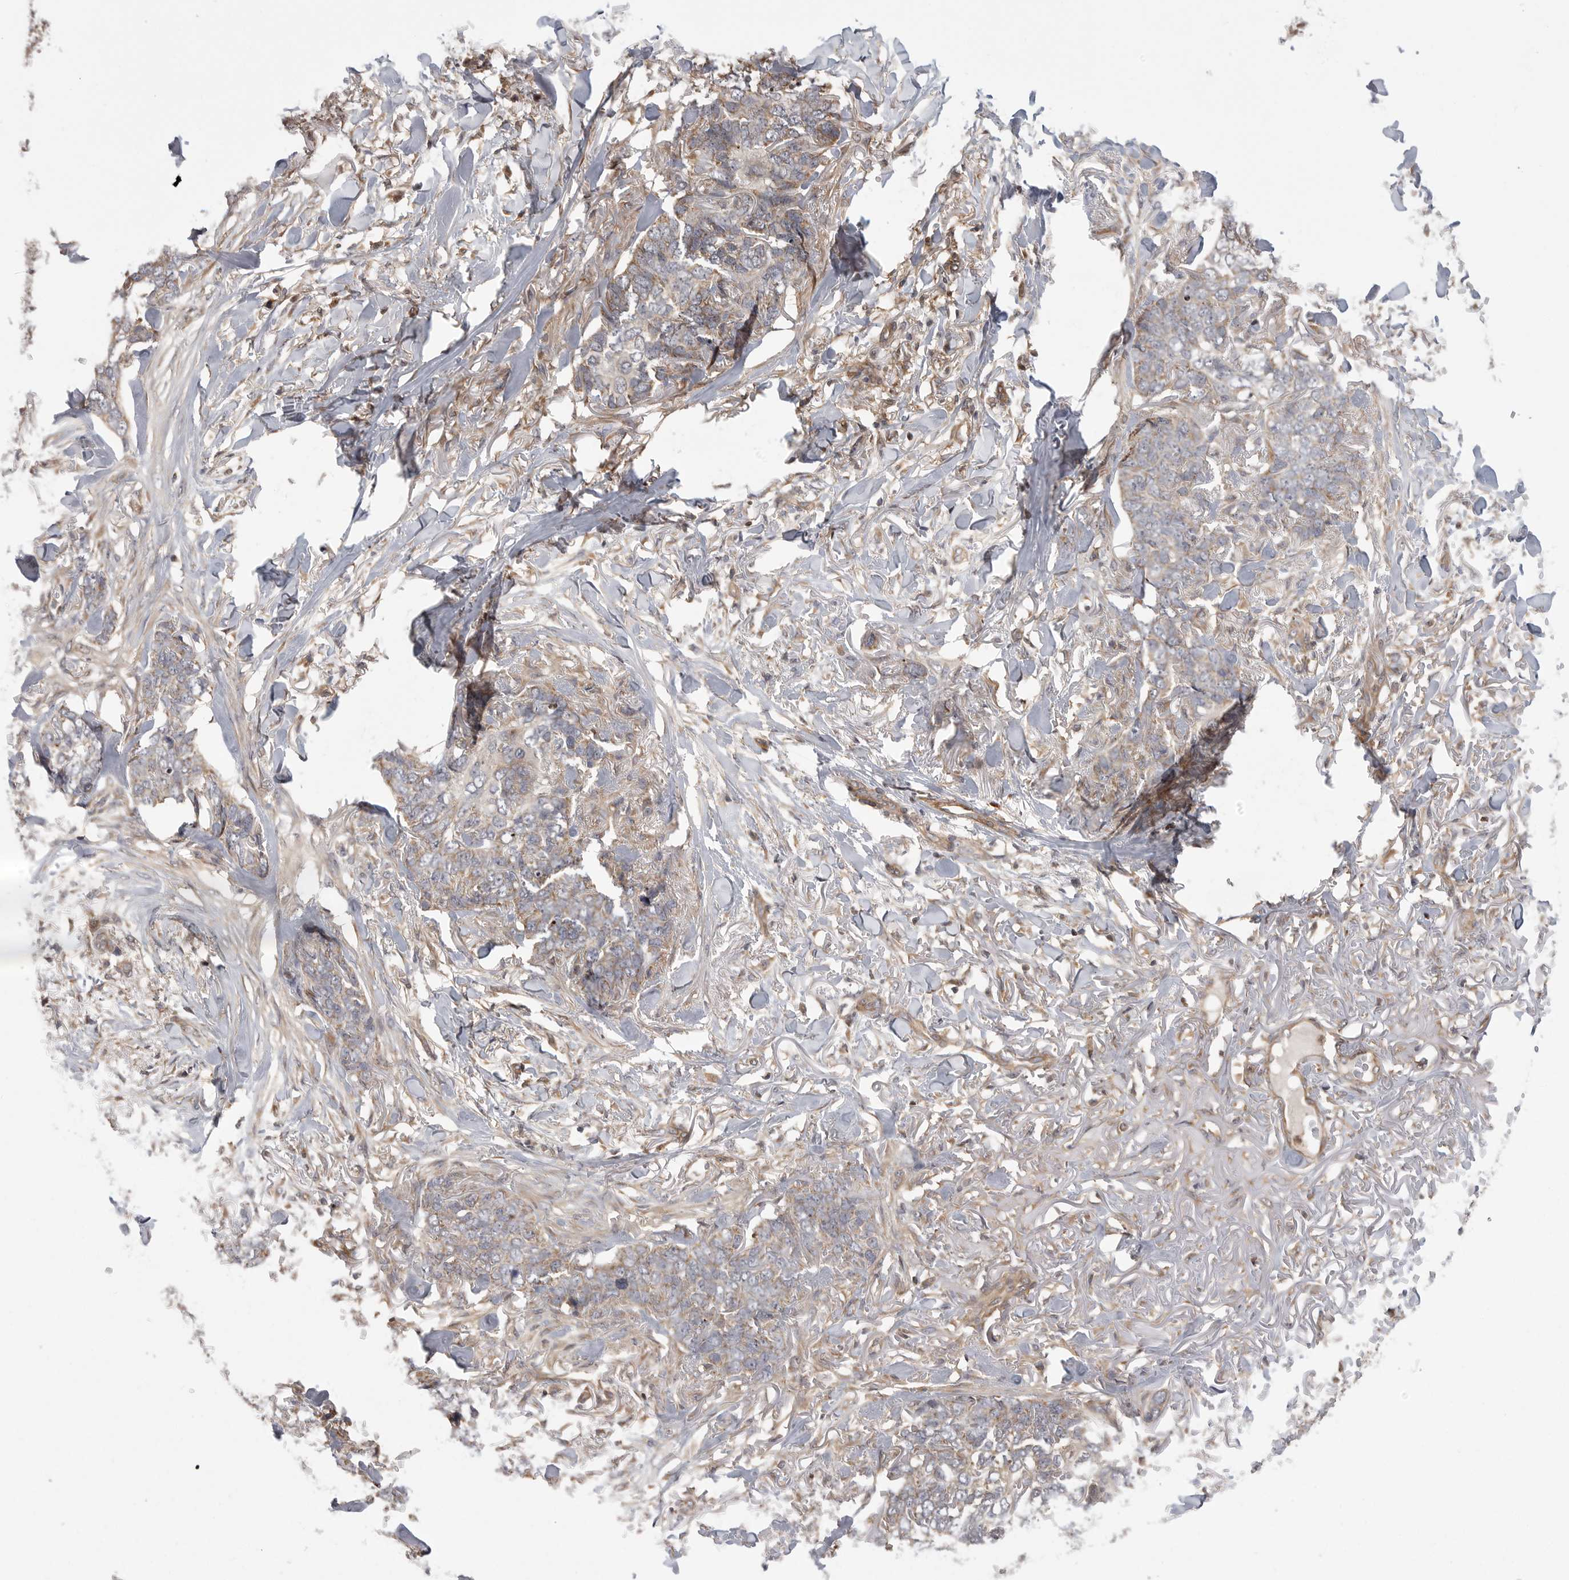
{"staining": {"intensity": "weak", "quantity": ">75%", "location": "cytoplasmic/membranous"}, "tissue": "skin cancer", "cell_type": "Tumor cells", "image_type": "cancer", "snomed": [{"axis": "morphology", "description": "Normal tissue, NOS"}, {"axis": "morphology", "description": "Basal cell carcinoma"}, {"axis": "topography", "description": "Skin"}], "caption": "An immunohistochemistry histopathology image of neoplastic tissue is shown. Protein staining in brown highlights weak cytoplasmic/membranous positivity in skin basal cell carcinoma within tumor cells. The protein is shown in brown color, while the nuclei are stained blue.", "gene": "OXR1", "patient": {"sex": "male", "age": 77}}